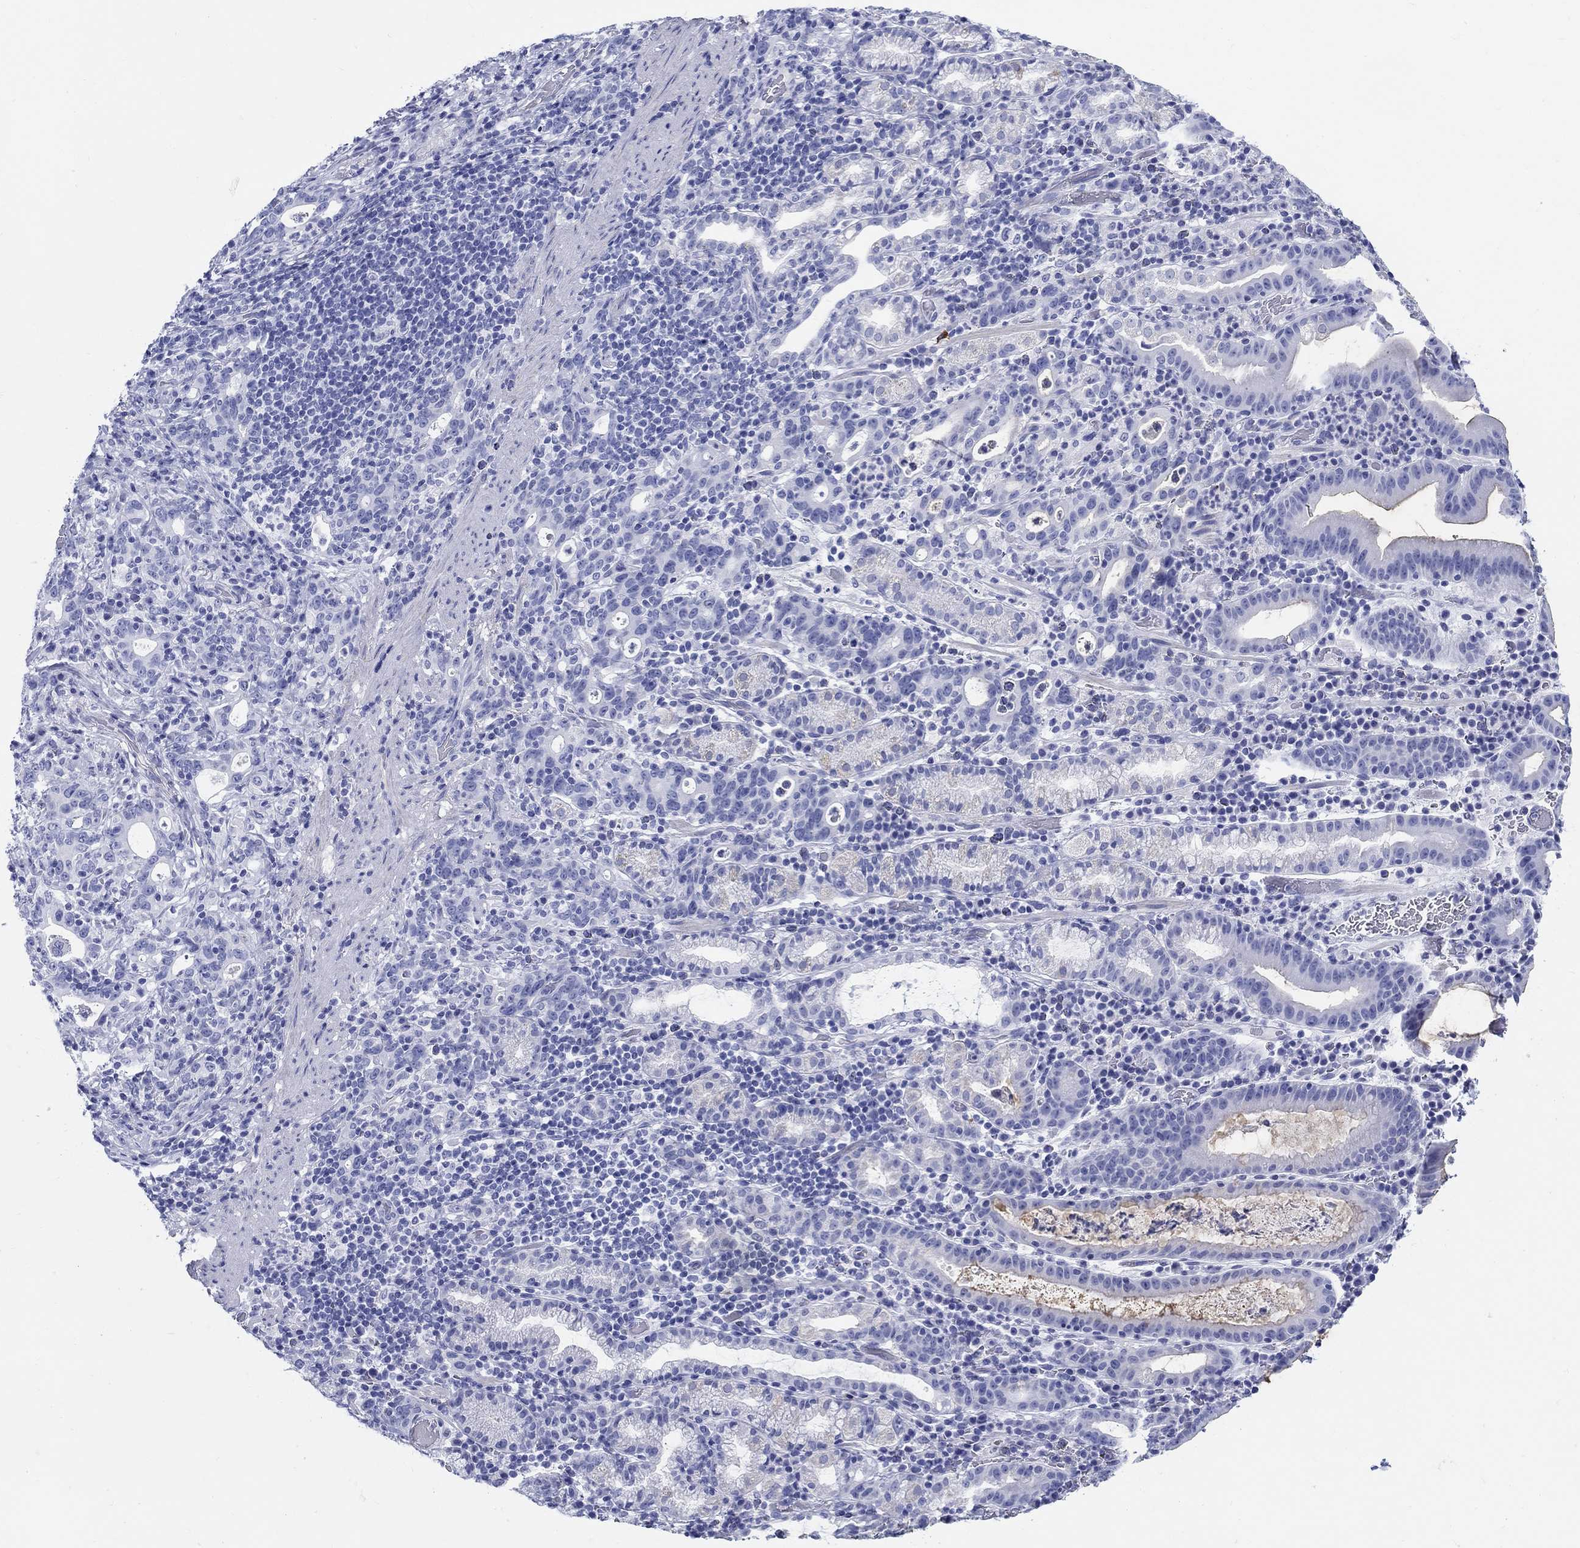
{"staining": {"intensity": "negative", "quantity": "none", "location": "none"}, "tissue": "stomach cancer", "cell_type": "Tumor cells", "image_type": "cancer", "snomed": [{"axis": "morphology", "description": "Adenocarcinoma, NOS"}, {"axis": "topography", "description": "Stomach"}], "caption": "Tumor cells are negative for protein expression in human stomach cancer.", "gene": "CRYGS", "patient": {"sex": "male", "age": 79}}